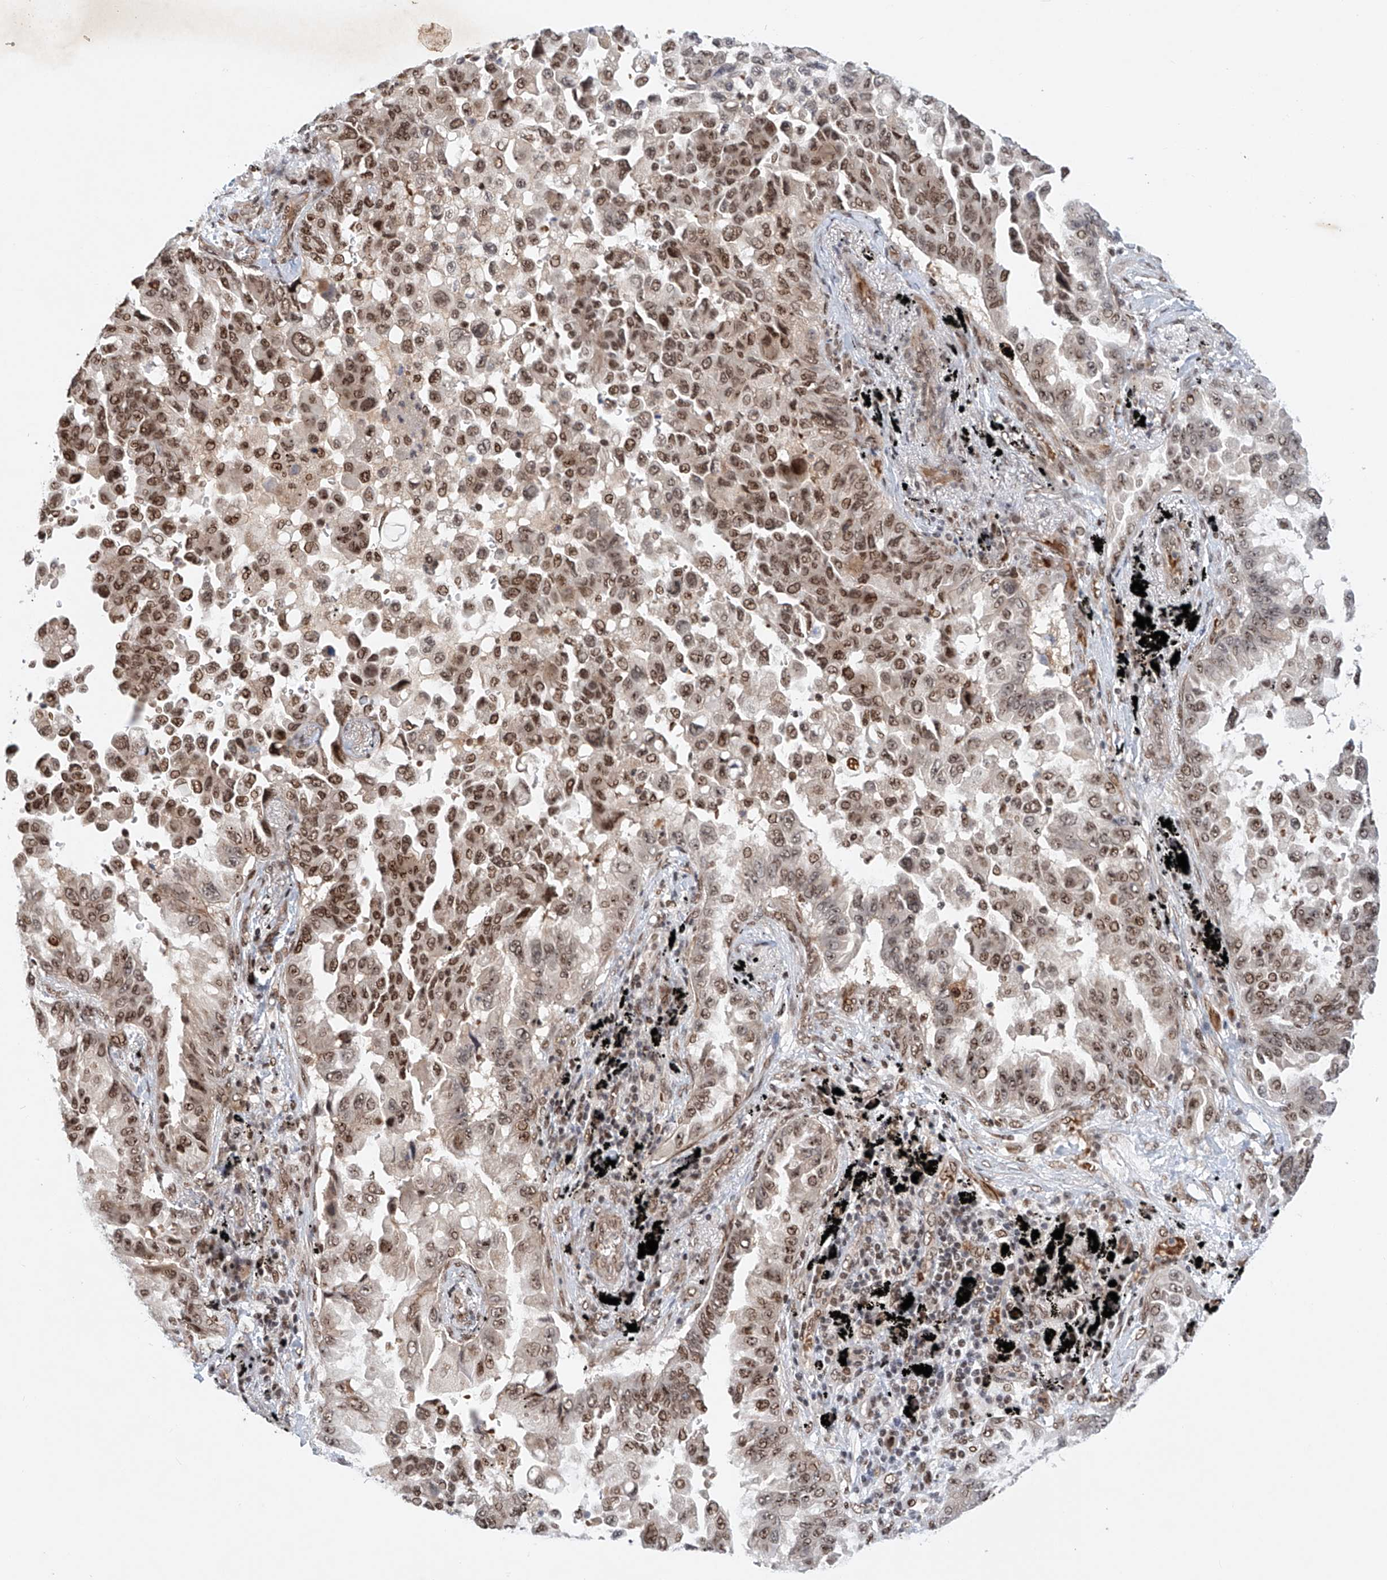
{"staining": {"intensity": "moderate", "quantity": ">75%", "location": "nuclear"}, "tissue": "lung cancer", "cell_type": "Tumor cells", "image_type": "cancer", "snomed": [{"axis": "morphology", "description": "Adenocarcinoma, NOS"}, {"axis": "topography", "description": "Lung"}], "caption": "Approximately >75% of tumor cells in human adenocarcinoma (lung) demonstrate moderate nuclear protein staining as visualized by brown immunohistochemical staining.", "gene": "ZNF470", "patient": {"sex": "female", "age": 67}}